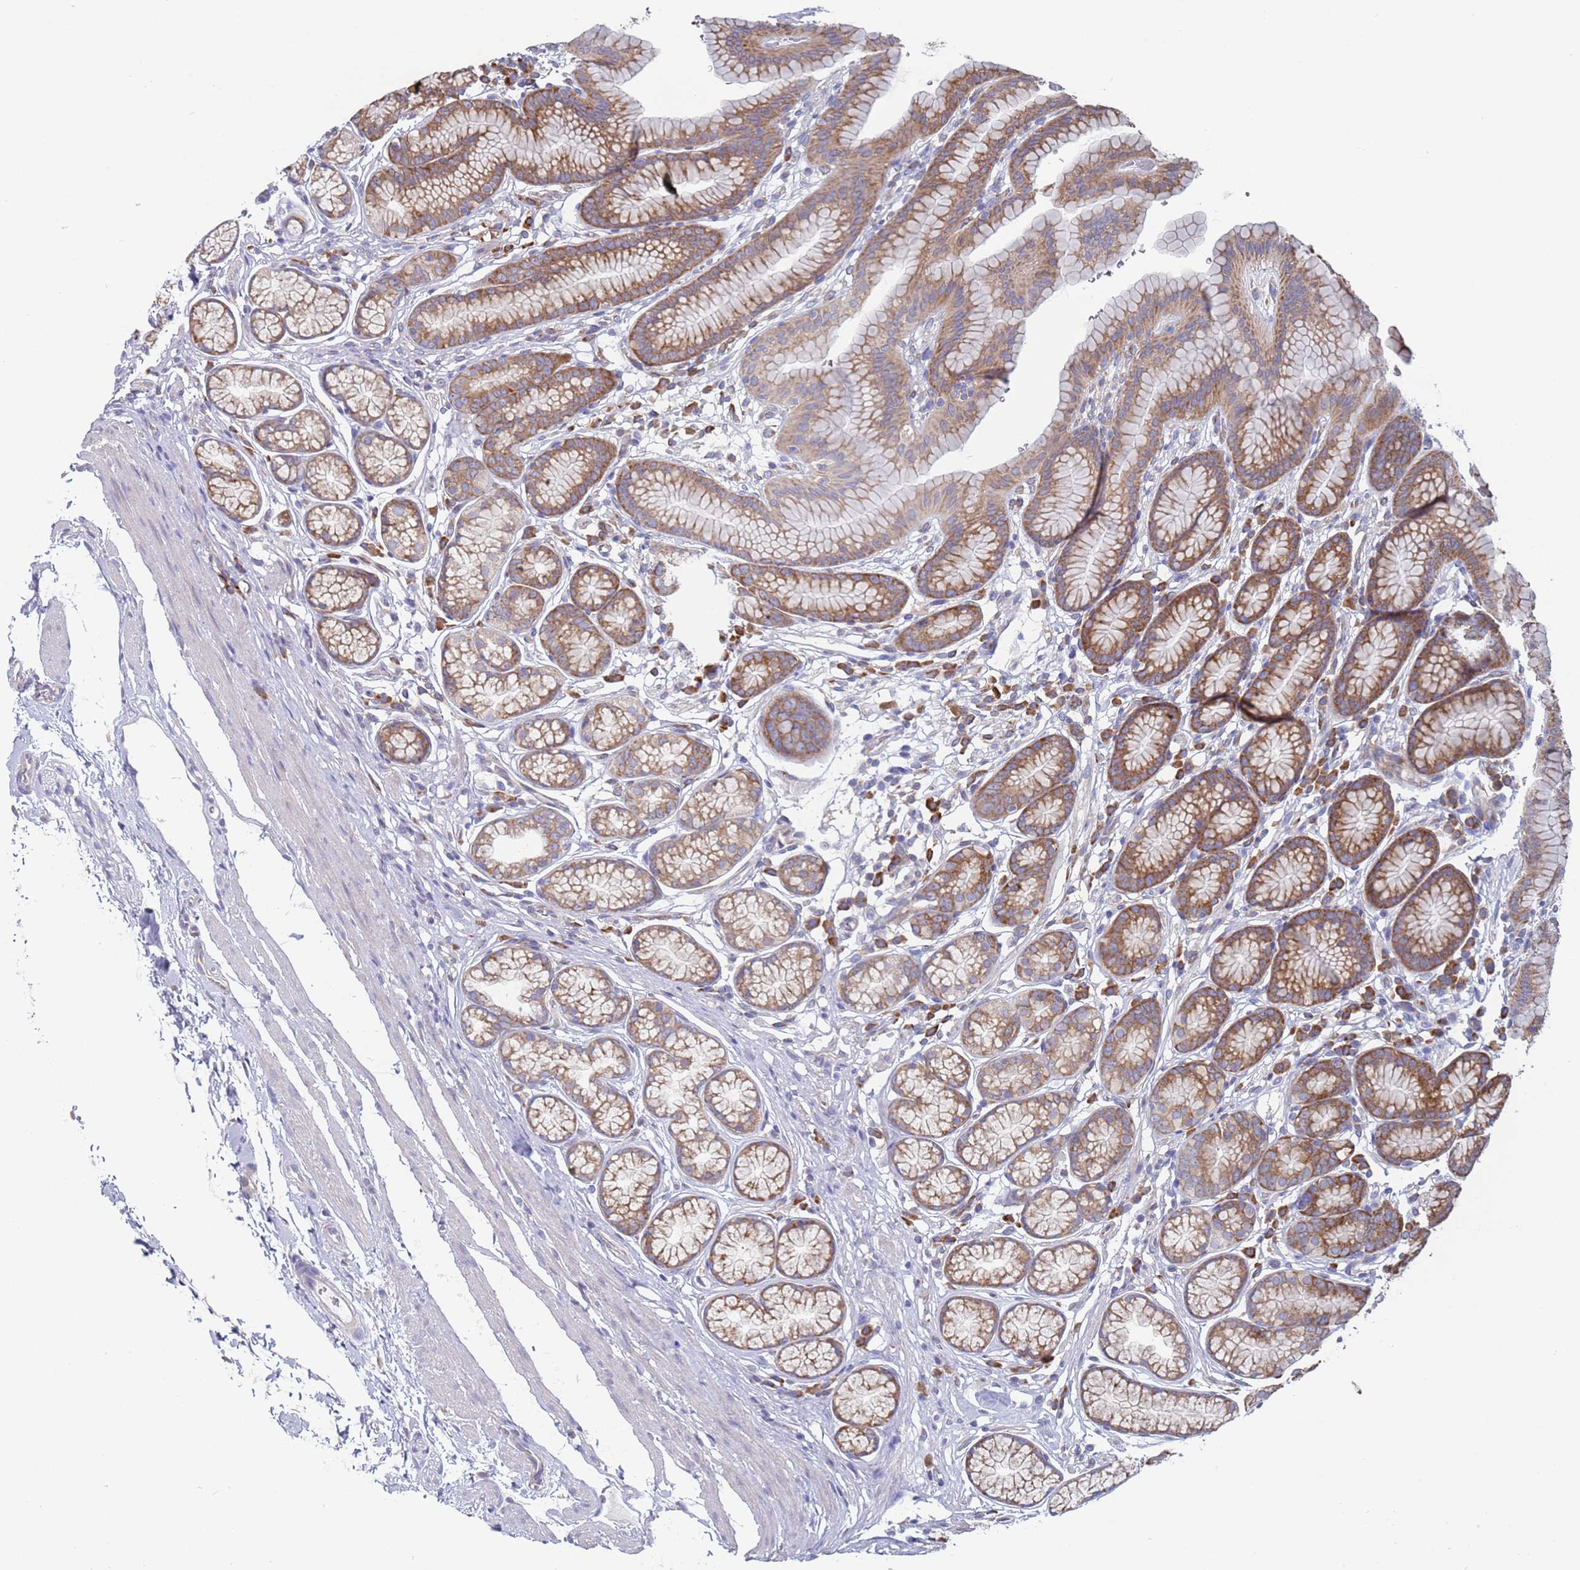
{"staining": {"intensity": "strong", "quantity": "25%-75%", "location": "cytoplasmic/membranous"}, "tissue": "stomach", "cell_type": "Glandular cells", "image_type": "normal", "snomed": [{"axis": "morphology", "description": "Normal tissue, NOS"}, {"axis": "topography", "description": "Stomach"}], "caption": "DAB (3,3'-diaminobenzidine) immunohistochemical staining of benign human stomach exhibits strong cytoplasmic/membranous protein staining in approximately 25%-75% of glandular cells.", "gene": "ENSG00000286098", "patient": {"sex": "male", "age": 42}}